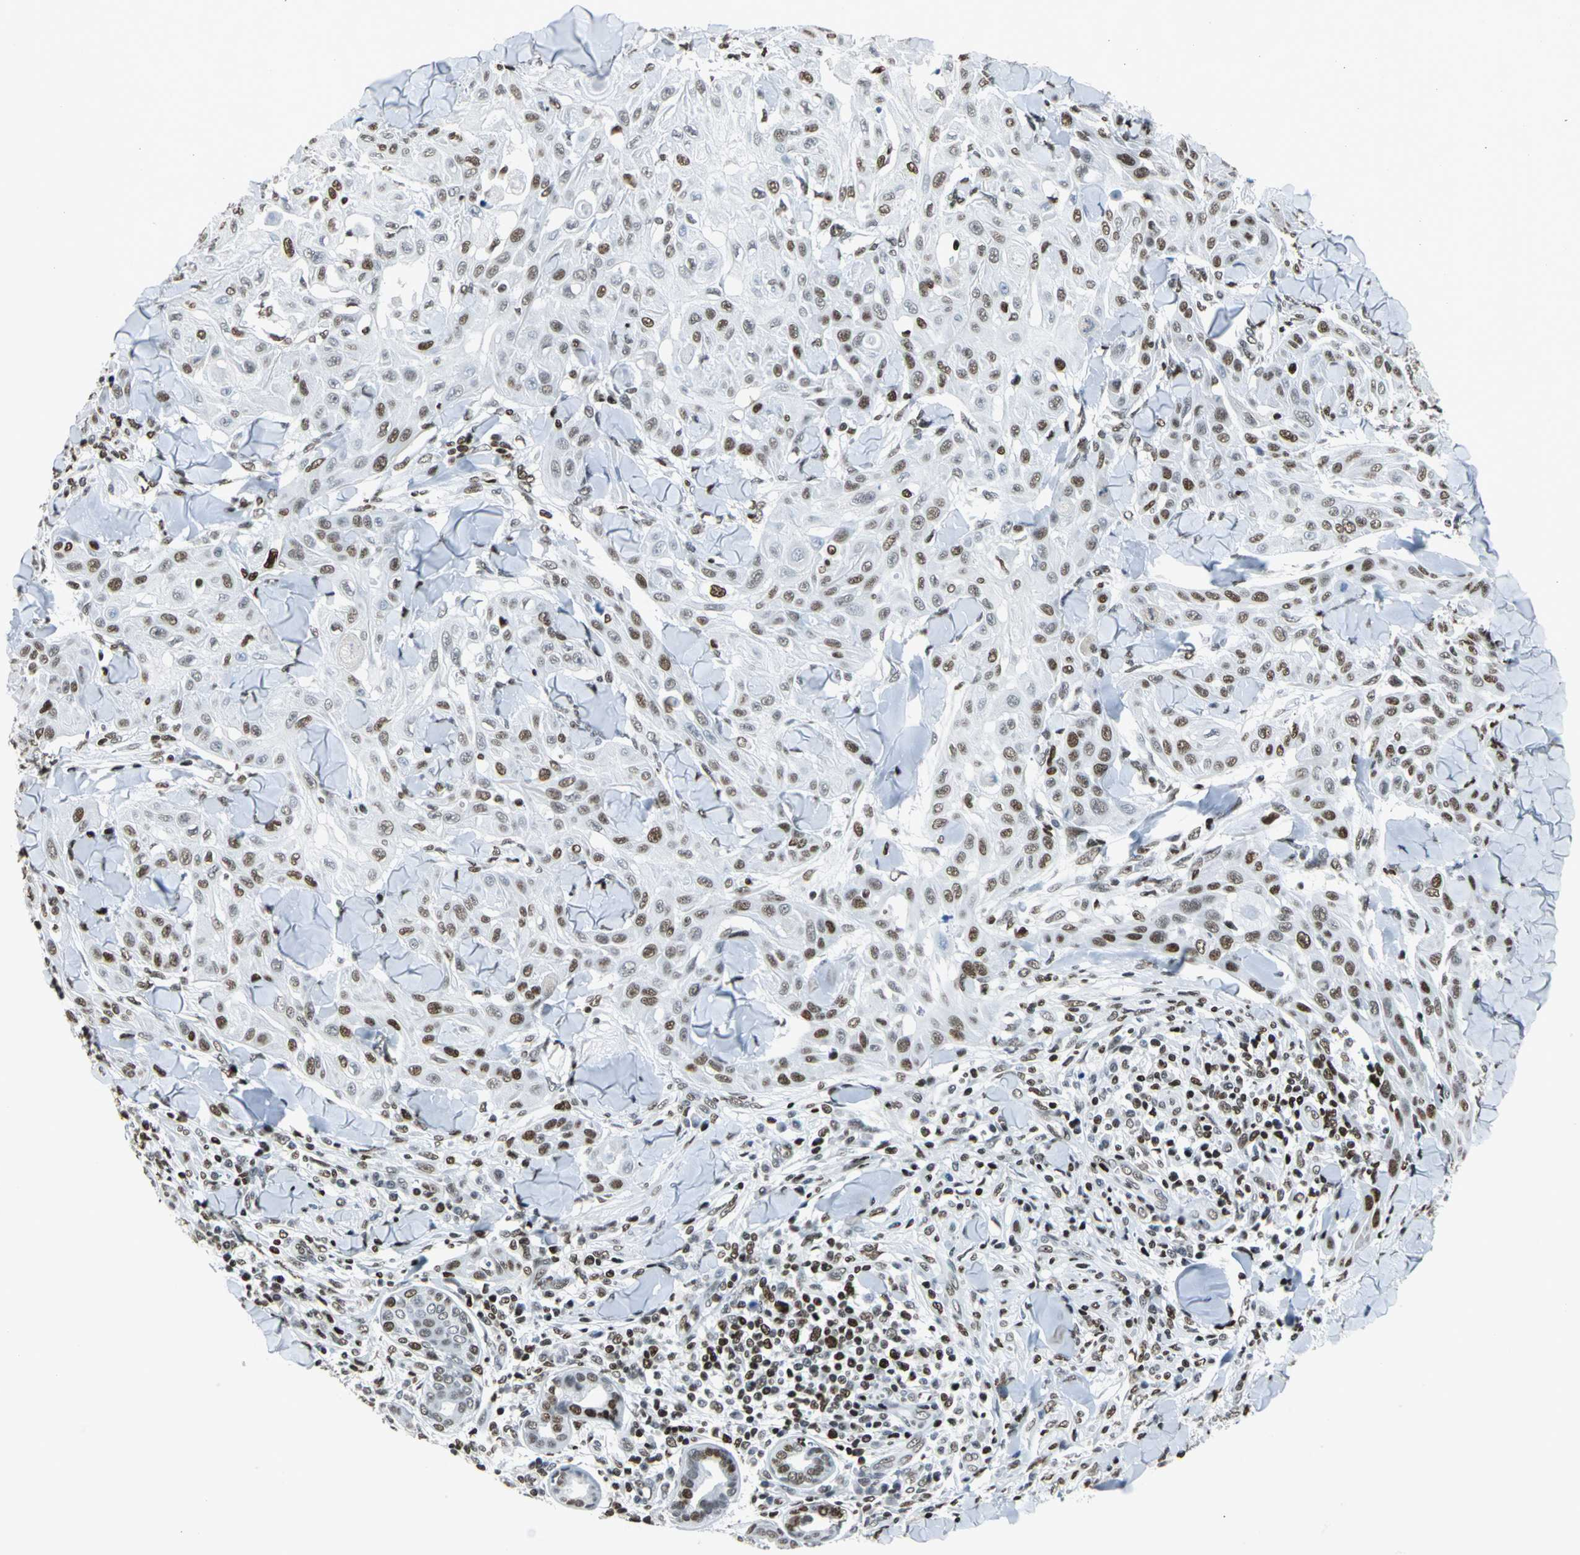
{"staining": {"intensity": "strong", "quantity": "25%-75%", "location": "nuclear"}, "tissue": "skin cancer", "cell_type": "Tumor cells", "image_type": "cancer", "snomed": [{"axis": "morphology", "description": "Squamous cell carcinoma, NOS"}, {"axis": "topography", "description": "Skin"}], "caption": "Strong nuclear positivity is identified in approximately 25%-75% of tumor cells in squamous cell carcinoma (skin).", "gene": "HNRNPD", "patient": {"sex": "male", "age": 24}}